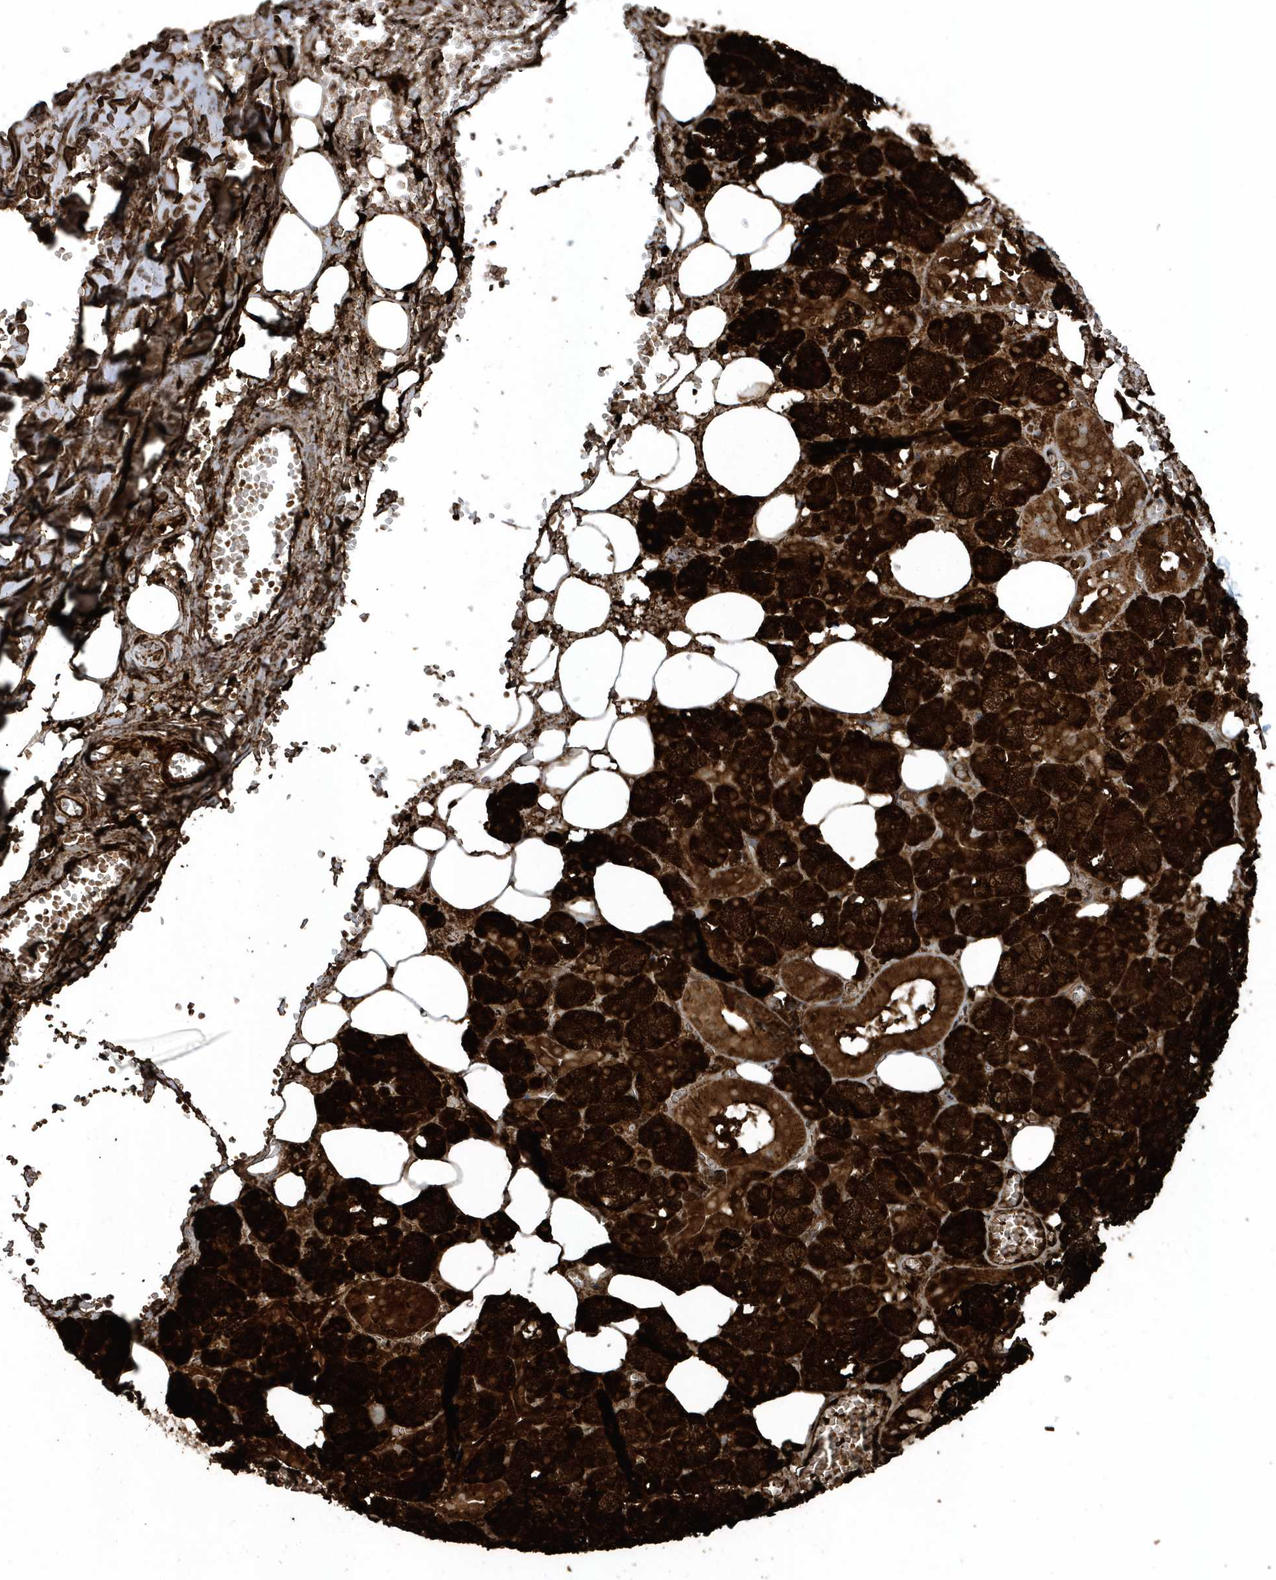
{"staining": {"intensity": "strong", "quantity": ">75%", "location": "cytoplasmic/membranous"}, "tissue": "salivary gland", "cell_type": "Glandular cells", "image_type": "normal", "snomed": [{"axis": "morphology", "description": "Normal tissue, NOS"}, {"axis": "topography", "description": "Salivary gland"}], "caption": "Protein expression by immunohistochemistry (IHC) shows strong cytoplasmic/membranous expression in about >75% of glandular cells in benign salivary gland.", "gene": "FAM98A", "patient": {"sex": "male", "age": 62}}